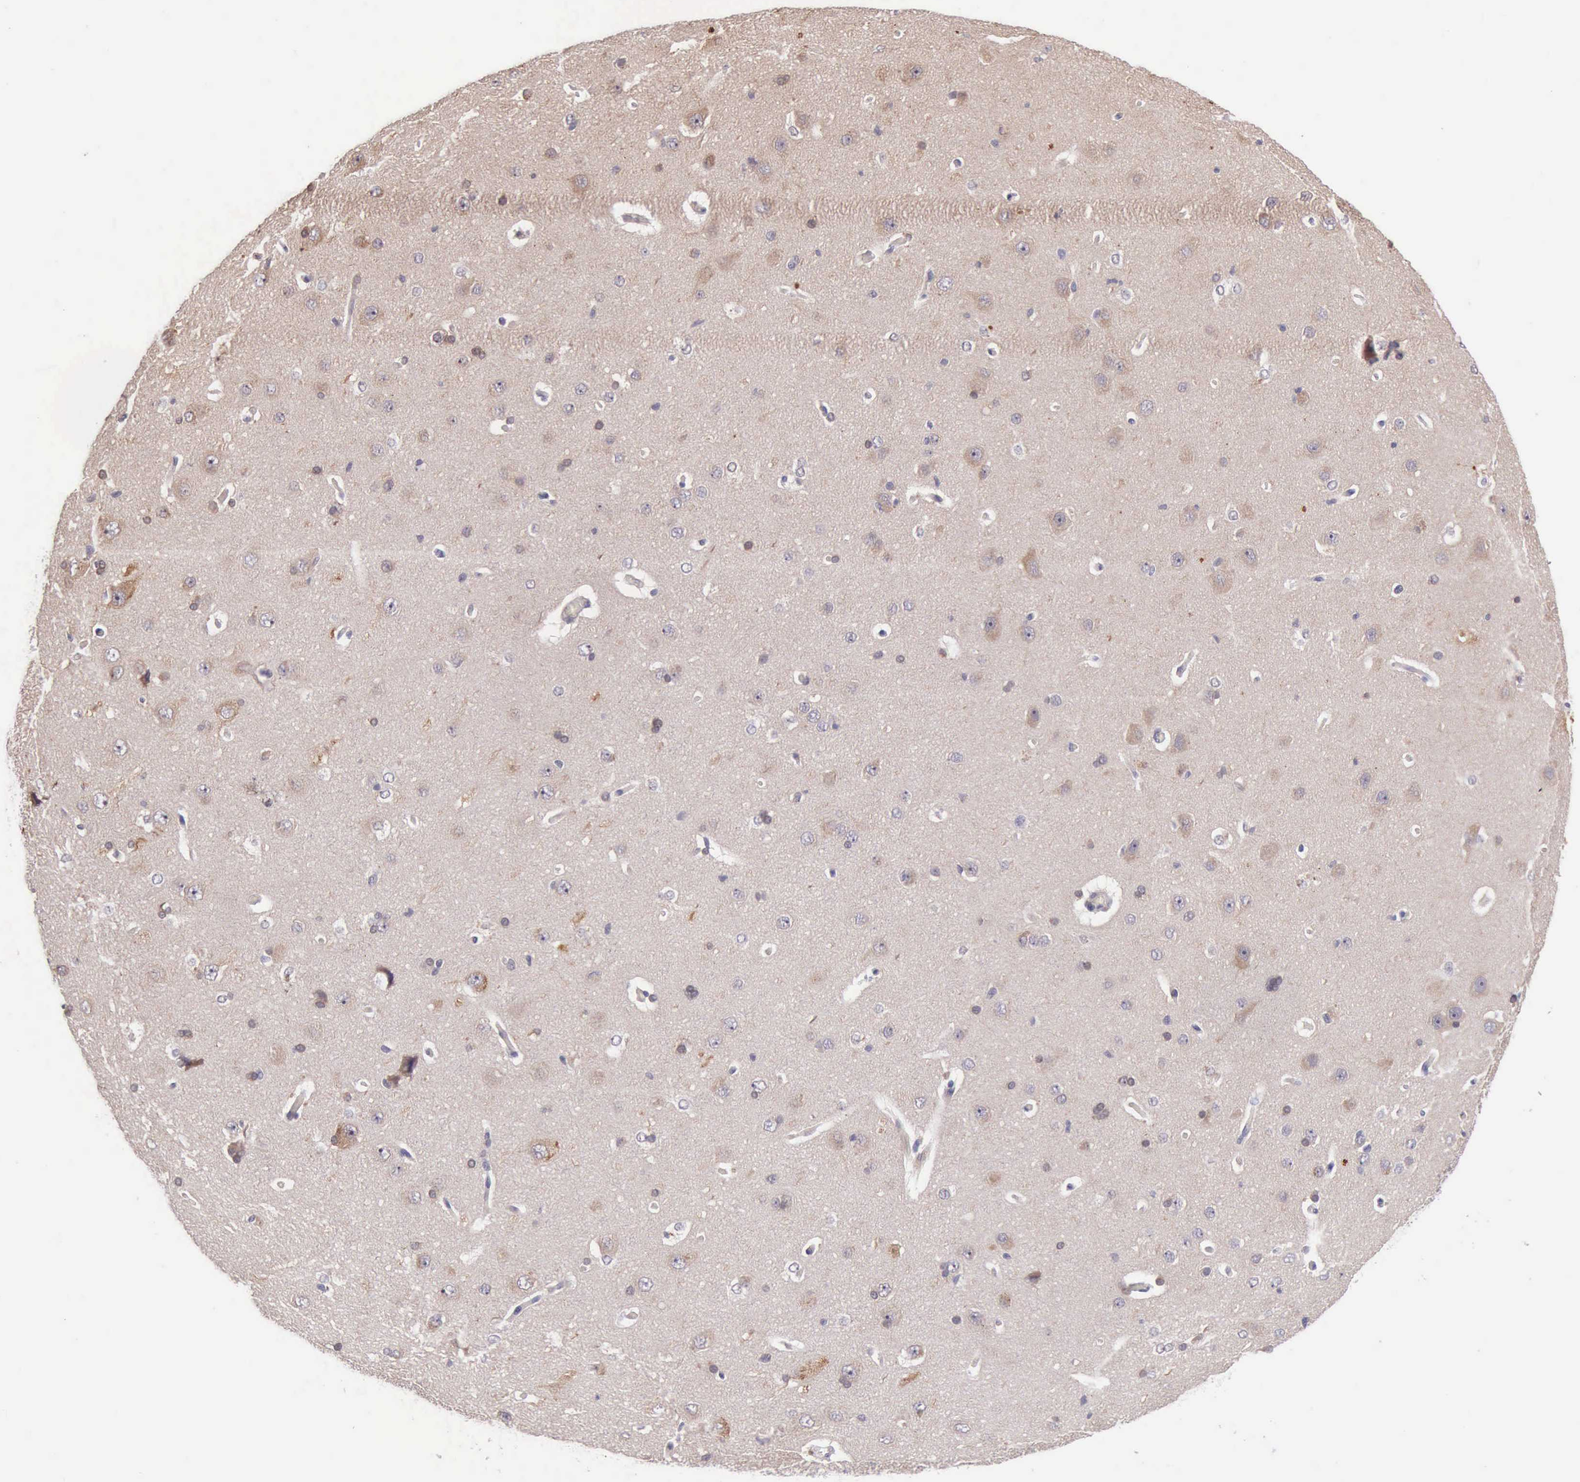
{"staining": {"intensity": "negative", "quantity": "none", "location": "none"}, "tissue": "cerebral cortex", "cell_type": "Endothelial cells", "image_type": "normal", "snomed": [{"axis": "morphology", "description": "Normal tissue, NOS"}, {"axis": "topography", "description": "Cerebral cortex"}], "caption": "Micrograph shows no significant protein expression in endothelial cells of normal cerebral cortex. (DAB immunohistochemistry, high magnification).", "gene": "DNAJB7", "patient": {"sex": "female", "age": 45}}